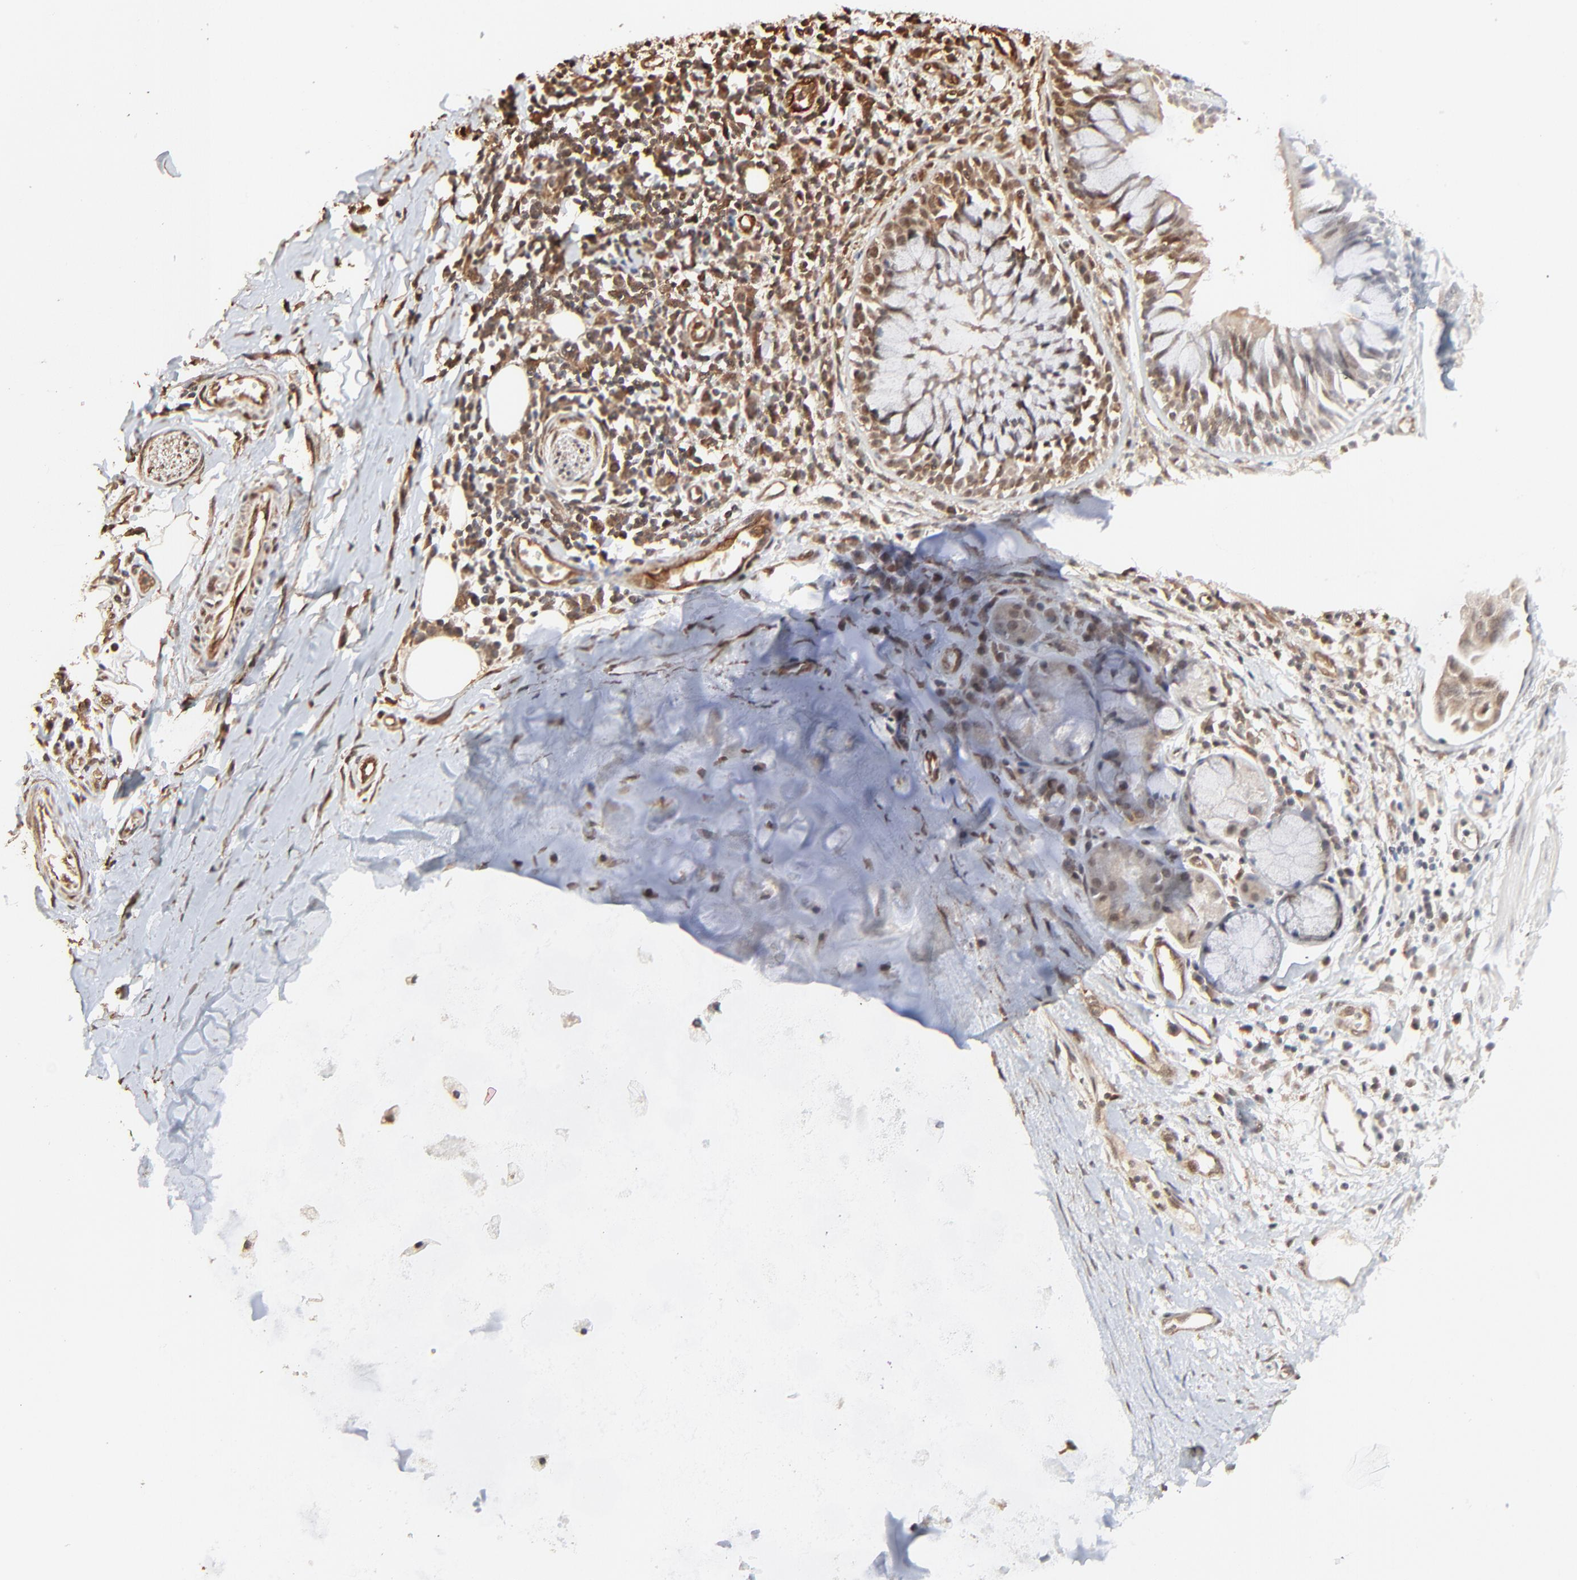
{"staining": {"intensity": "weak", "quantity": "25%-75%", "location": "cytoplasmic/membranous"}, "tissue": "adipose tissue", "cell_type": "Adipocytes", "image_type": "normal", "snomed": [{"axis": "morphology", "description": "Normal tissue, NOS"}, {"axis": "morphology", "description": "Adenocarcinoma, NOS"}, {"axis": "topography", "description": "Cartilage tissue"}, {"axis": "topography", "description": "Bronchus"}, {"axis": "topography", "description": "Lung"}], "caption": "Immunohistochemistry histopathology image of unremarkable human adipose tissue stained for a protein (brown), which displays low levels of weak cytoplasmic/membranous staining in approximately 25%-75% of adipocytes.", "gene": "FAM227A", "patient": {"sex": "female", "age": 67}}